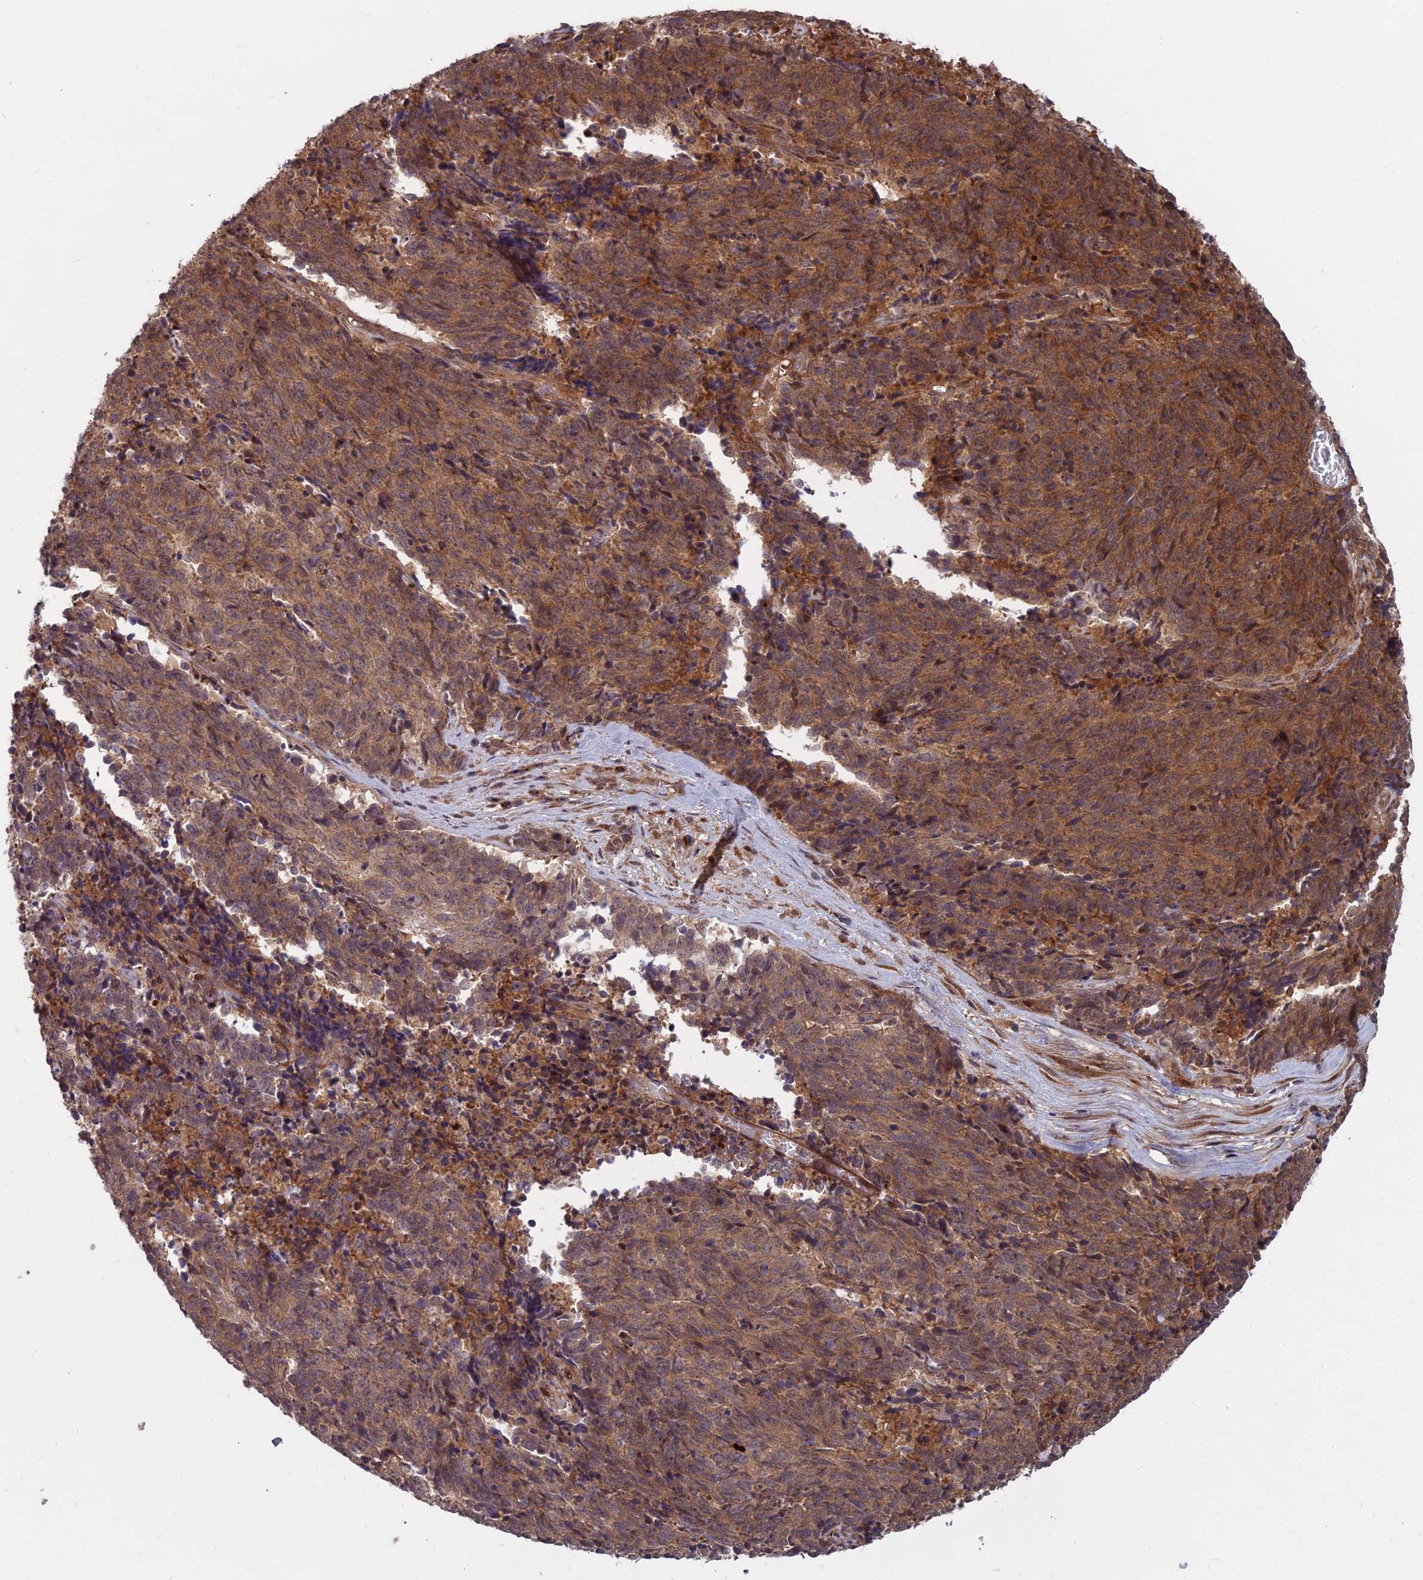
{"staining": {"intensity": "moderate", "quantity": ">75%", "location": "cytoplasmic/membranous"}, "tissue": "cervical cancer", "cell_type": "Tumor cells", "image_type": "cancer", "snomed": [{"axis": "morphology", "description": "Squamous cell carcinoma, NOS"}, {"axis": "topography", "description": "Cervix"}], "caption": "Immunohistochemical staining of human cervical cancer demonstrates medium levels of moderate cytoplasmic/membranous expression in about >75% of tumor cells.", "gene": "MFSD8", "patient": {"sex": "female", "age": 29}}